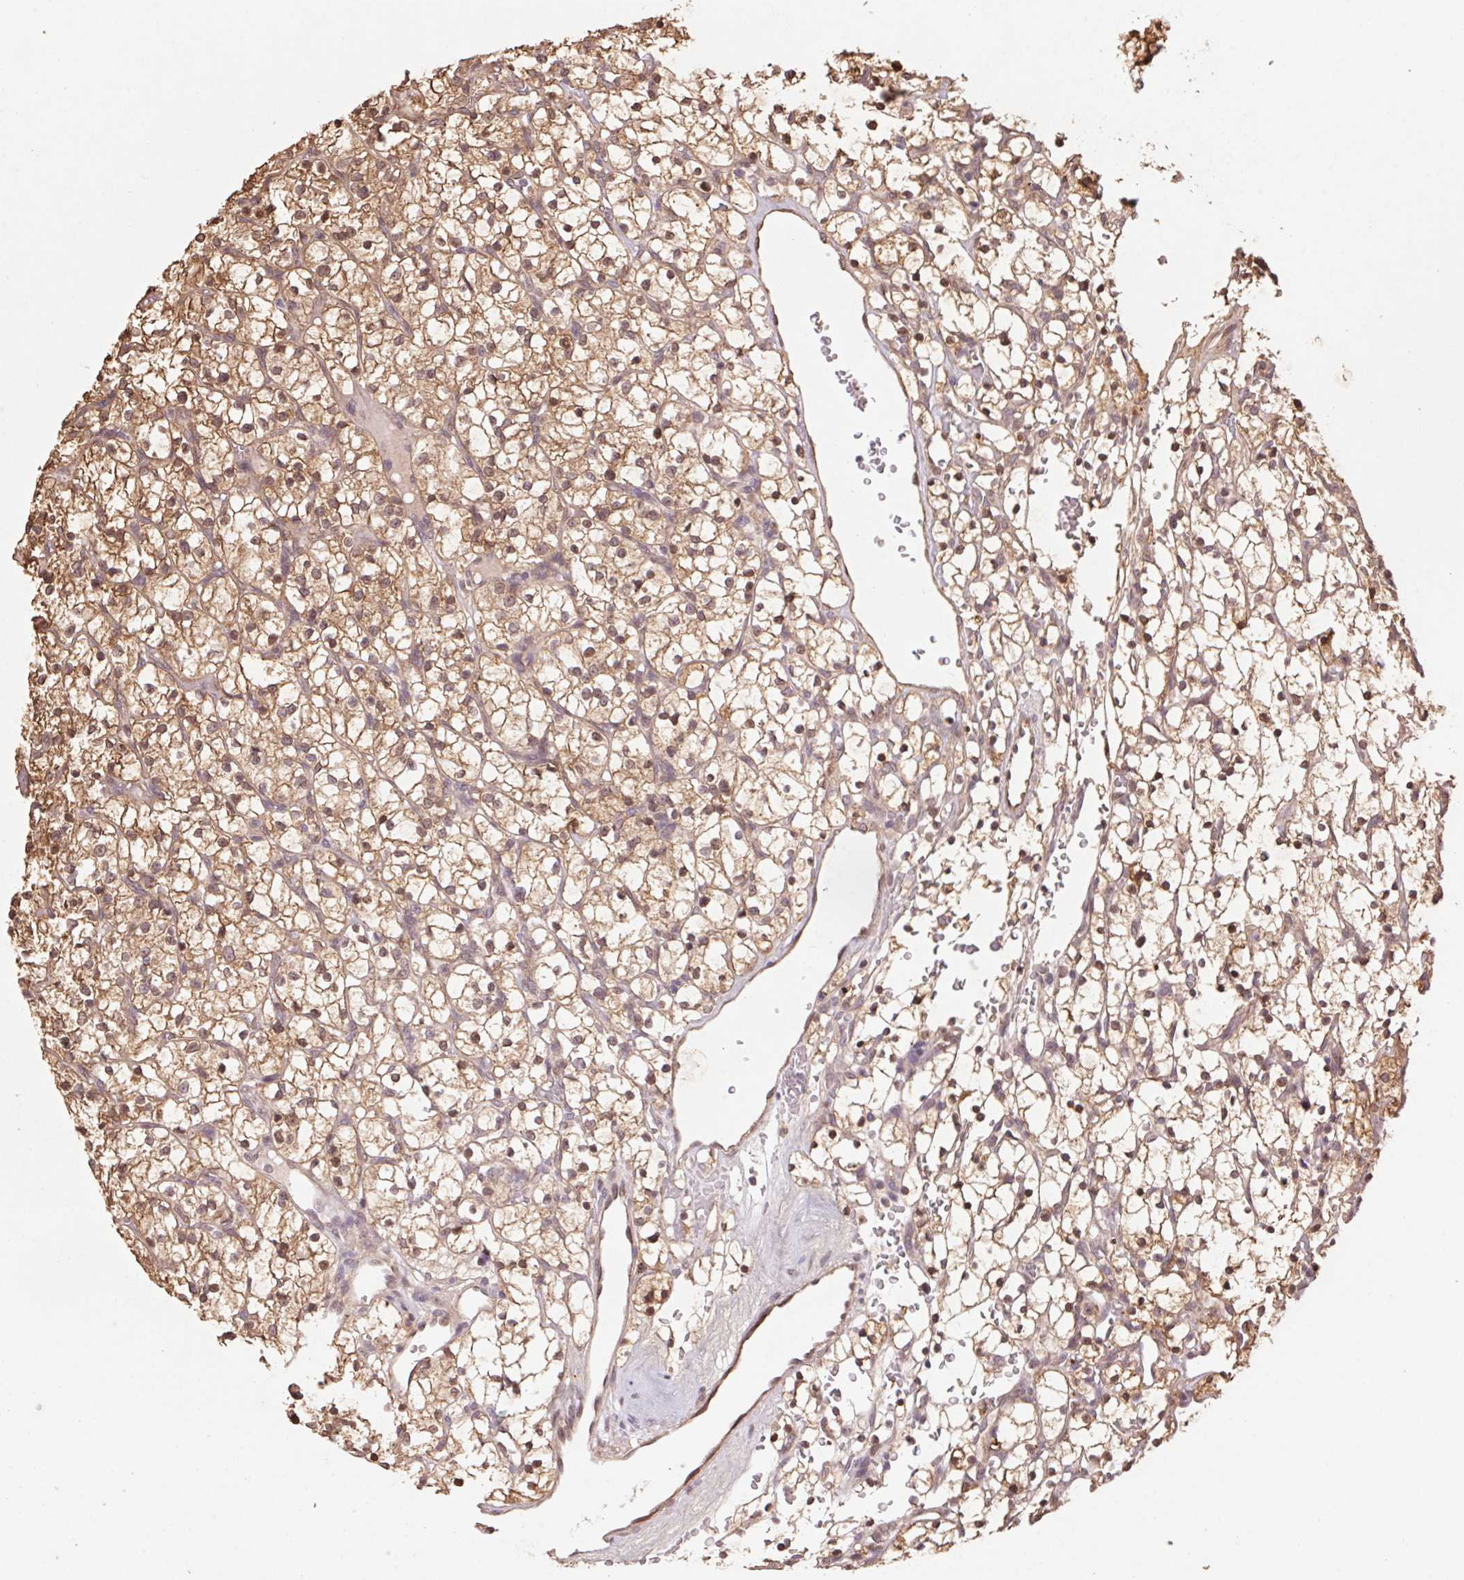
{"staining": {"intensity": "moderate", "quantity": "25%-75%", "location": "cytoplasmic/membranous,nuclear"}, "tissue": "renal cancer", "cell_type": "Tumor cells", "image_type": "cancer", "snomed": [{"axis": "morphology", "description": "Adenocarcinoma, NOS"}, {"axis": "topography", "description": "Kidney"}], "caption": "Immunohistochemistry (IHC) micrograph of neoplastic tissue: renal cancer (adenocarcinoma) stained using immunohistochemistry shows medium levels of moderate protein expression localized specifically in the cytoplasmic/membranous and nuclear of tumor cells, appearing as a cytoplasmic/membranous and nuclear brown color.", "gene": "CUTA", "patient": {"sex": "female", "age": 64}}